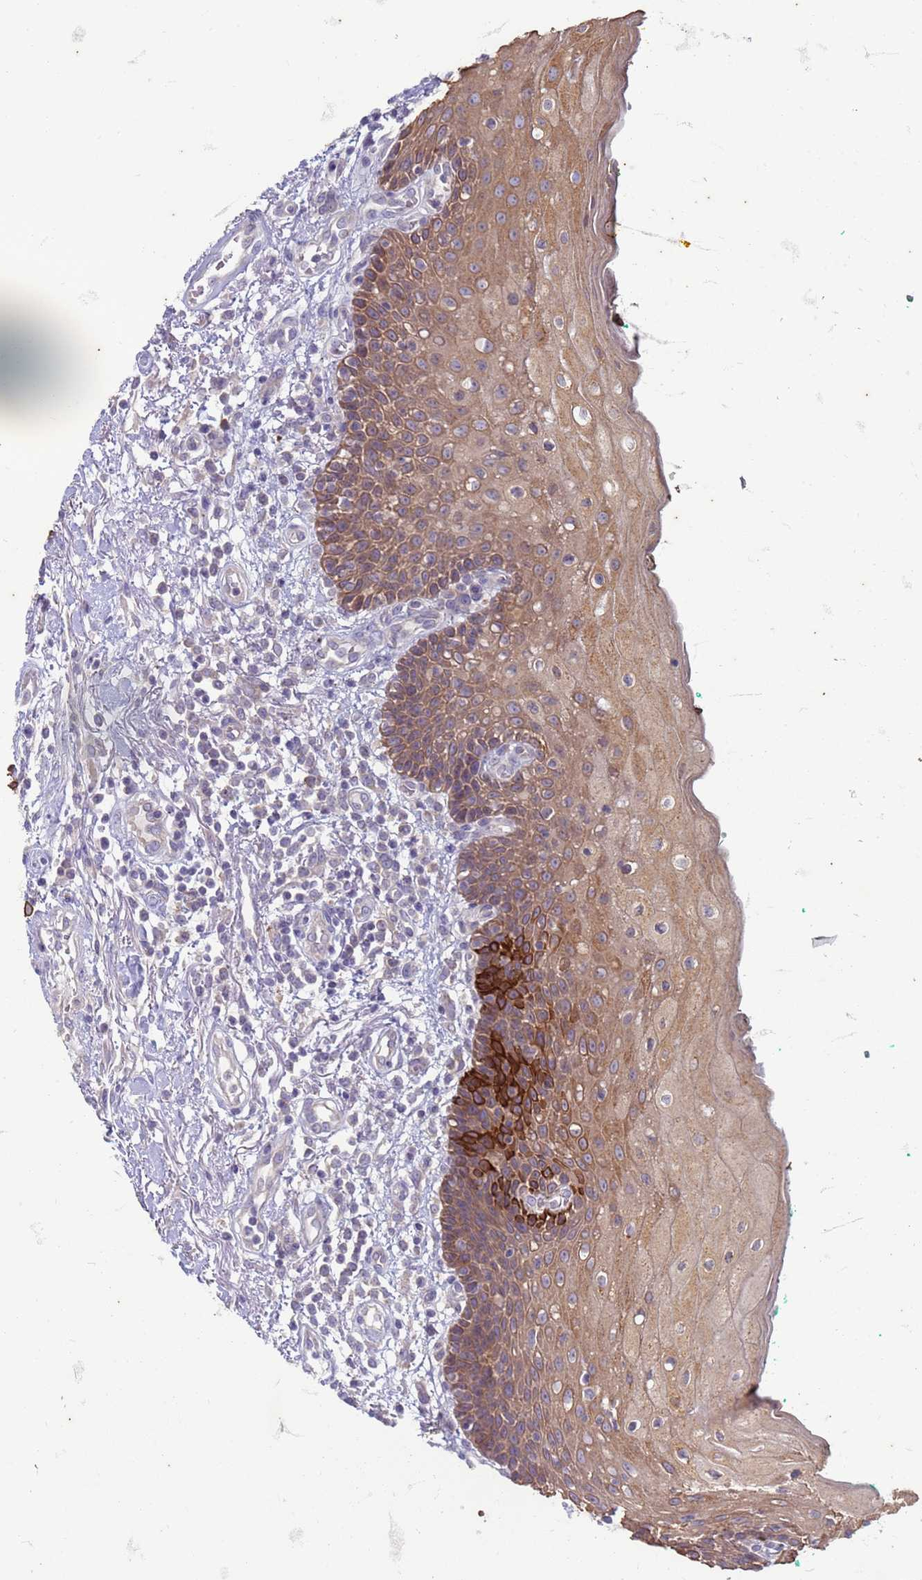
{"staining": {"intensity": "moderate", "quantity": ">75%", "location": "cytoplasmic/membranous"}, "tissue": "oral mucosa", "cell_type": "Squamous epithelial cells", "image_type": "normal", "snomed": [{"axis": "morphology", "description": "Normal tissue, NOS"}, {"axis": "morphology", "description": "Squamous cell carcinoma, NOS"}, {"axis": "topography", "description": "Oral tissue"}, {"axis": "topography", "description": "Tounge, NOS"}, {"axis": "topography", "description": "Head-Neck"}], "caption": "Immunohistochemistry (IHC) of unremarkable oral mucosa demonstrates medium levels of moderate cytoplasmic/membranous positivity in approximately >75% of squamous epithelial cells. Immunohistochemistry (IHC) stains the protein in brown and the nuclei are stained blue.", "gene": "SUCO", "patient": {"sex": "male", "age": 79}}